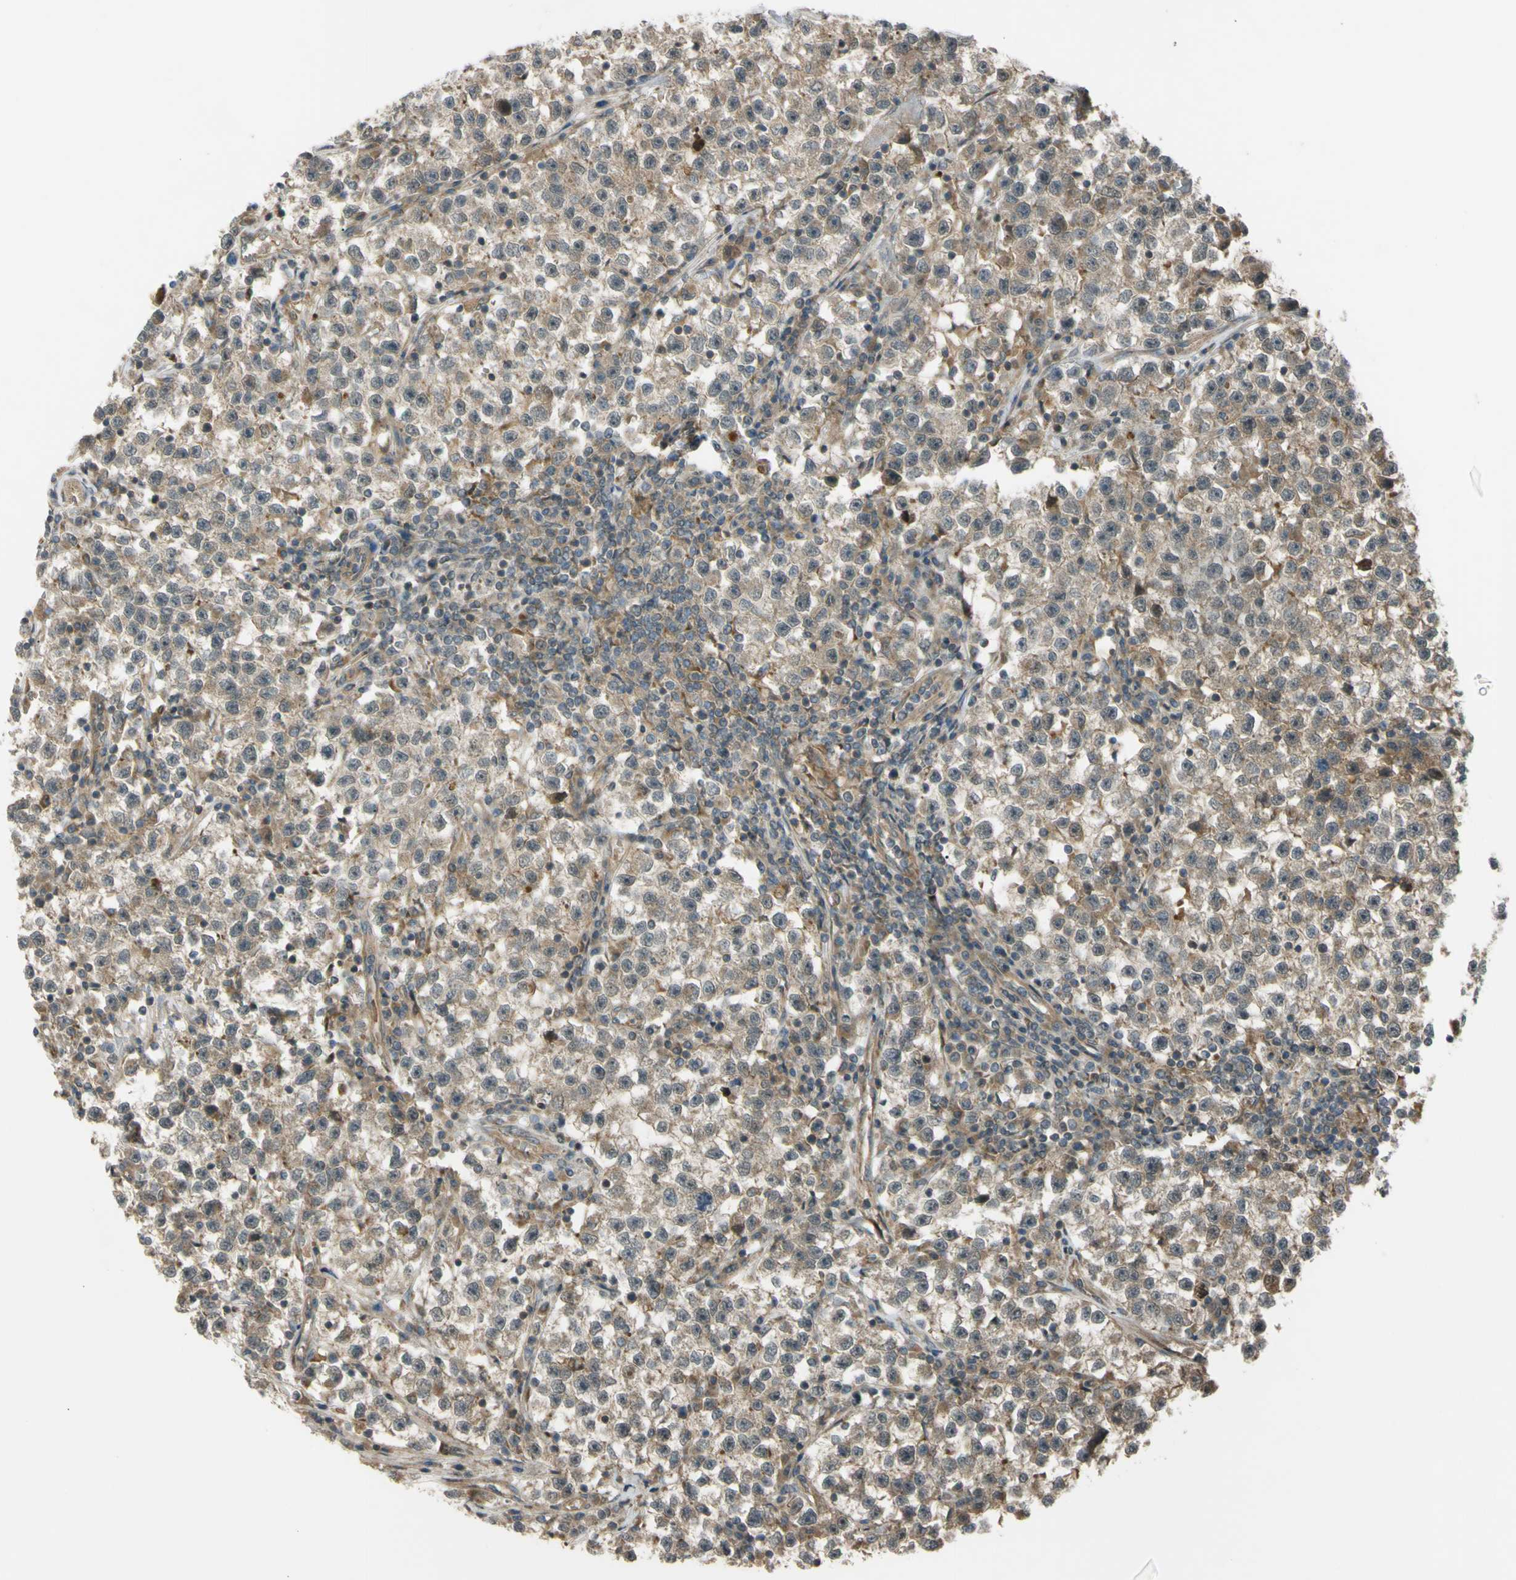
{"staining": {"intensity": "weak", "quantity": ">75%", "location": "cytoplasmic/membranous"}, "tissue": "testis cancer", "cell_type": "Tumor cells", "image_type": "cancer", "snomed": [{"axis": "morphology", "description": "Seminoma, NOS"}, {"axis": "topography", "description": "Testis"}], "caption": "Protein expression analysis of testis cancer exhibits weak cytoplasmic/membranous positivity in approximately >75% of tumor cells.", "gene": "FLII", "patient": {"sex": "male", "age": 22}}